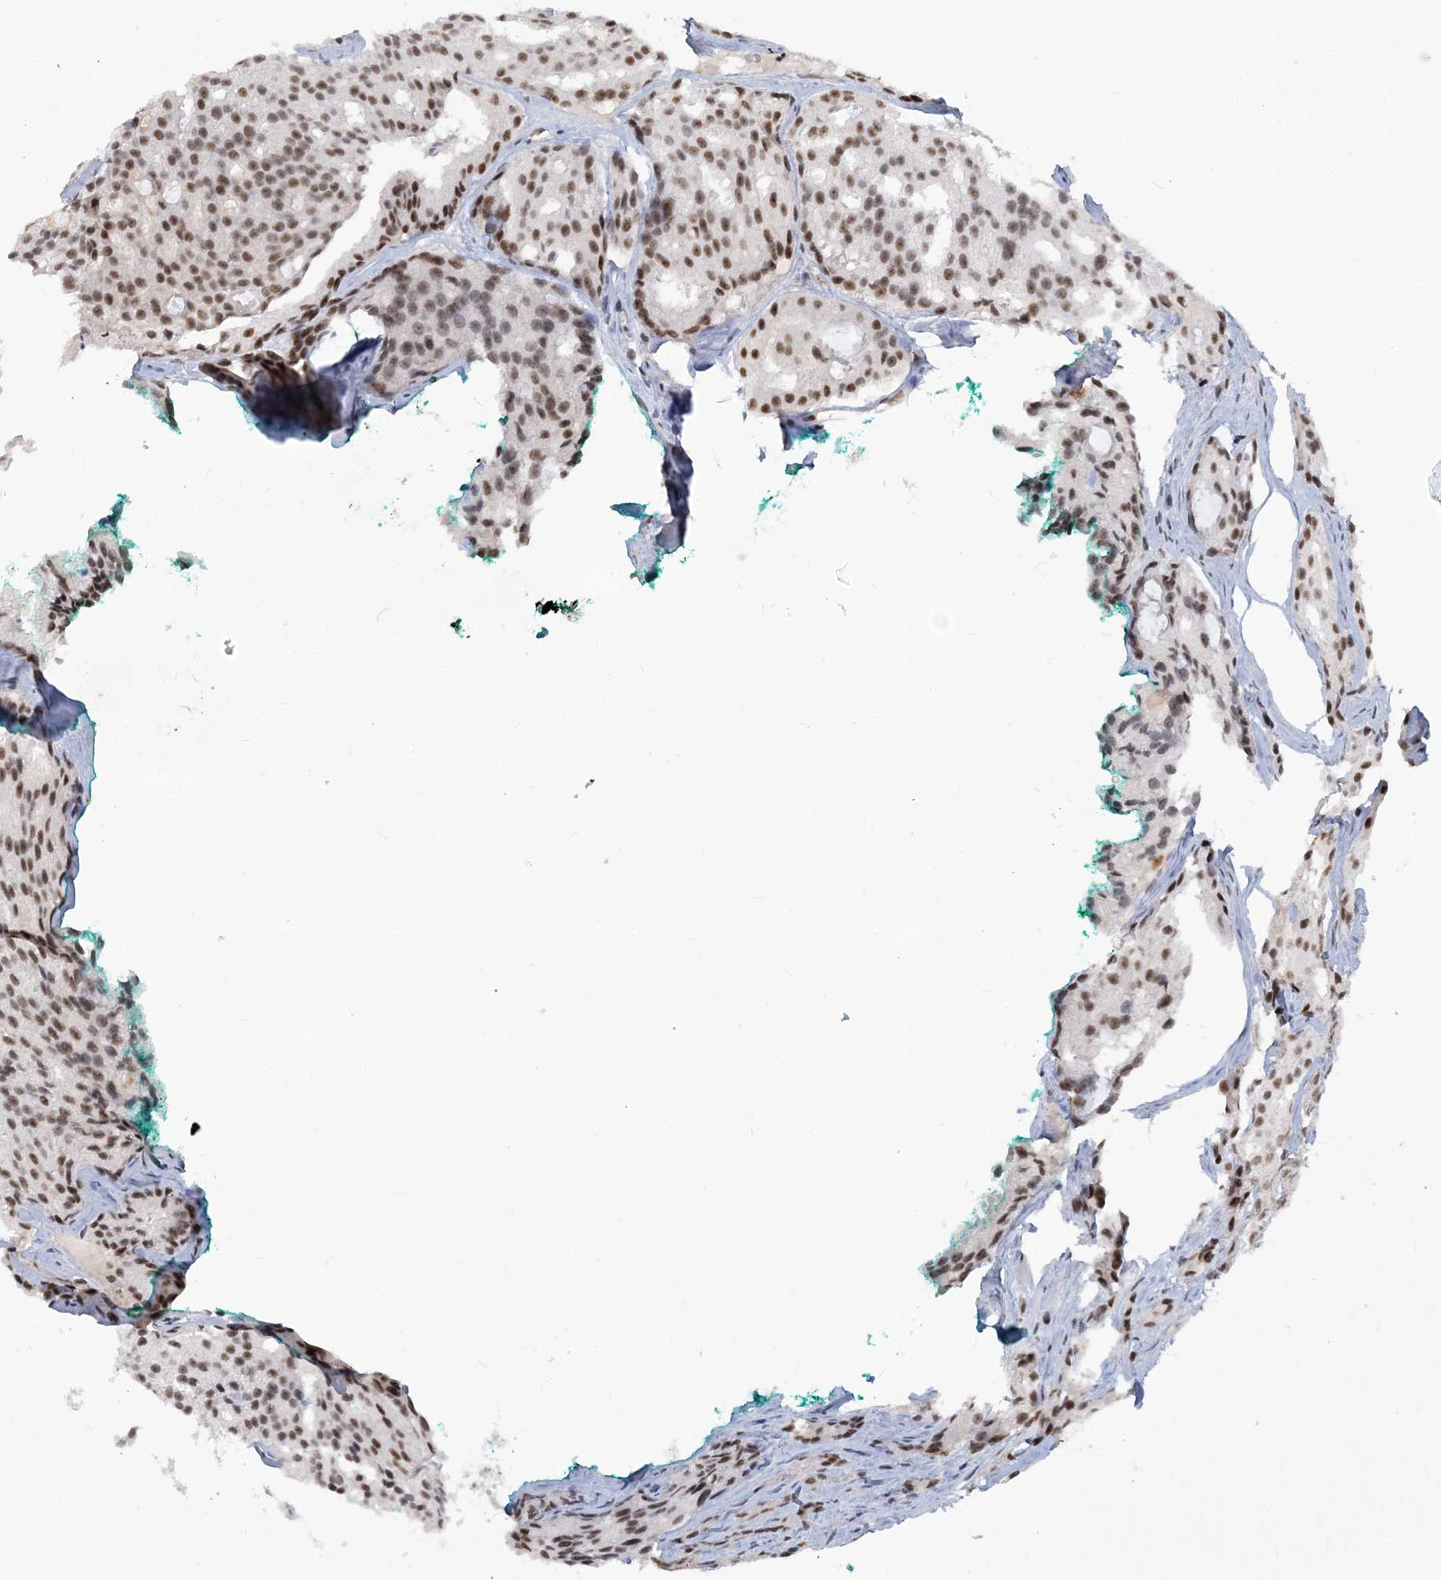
{"staining": {"intensity": "moderate", "quantity": ">75%", "location": "nuclear"}, "tissue": "prostate cancer", "cell_type": "Tumor cells", "image_type": "cancer", "snomed": [{"axis": "morphology", "description": "Adenocarcinoma, High grade"}, {"axis": "topography", "description": "Prostate"}], "caption": "Tumor cells demonstrate medium levels of moderate nuclear expression in approximately >75% of cells in human prostate adenocarcinoma (high-grade). The staining was performed using DAB (3,3'-diaminobenzidine), with brown indicating positive protein expression. Nuclei are stained blue with hematoxylin.", "gene": "PLRG1", "patient": {"sex": "male", "age": 64}}